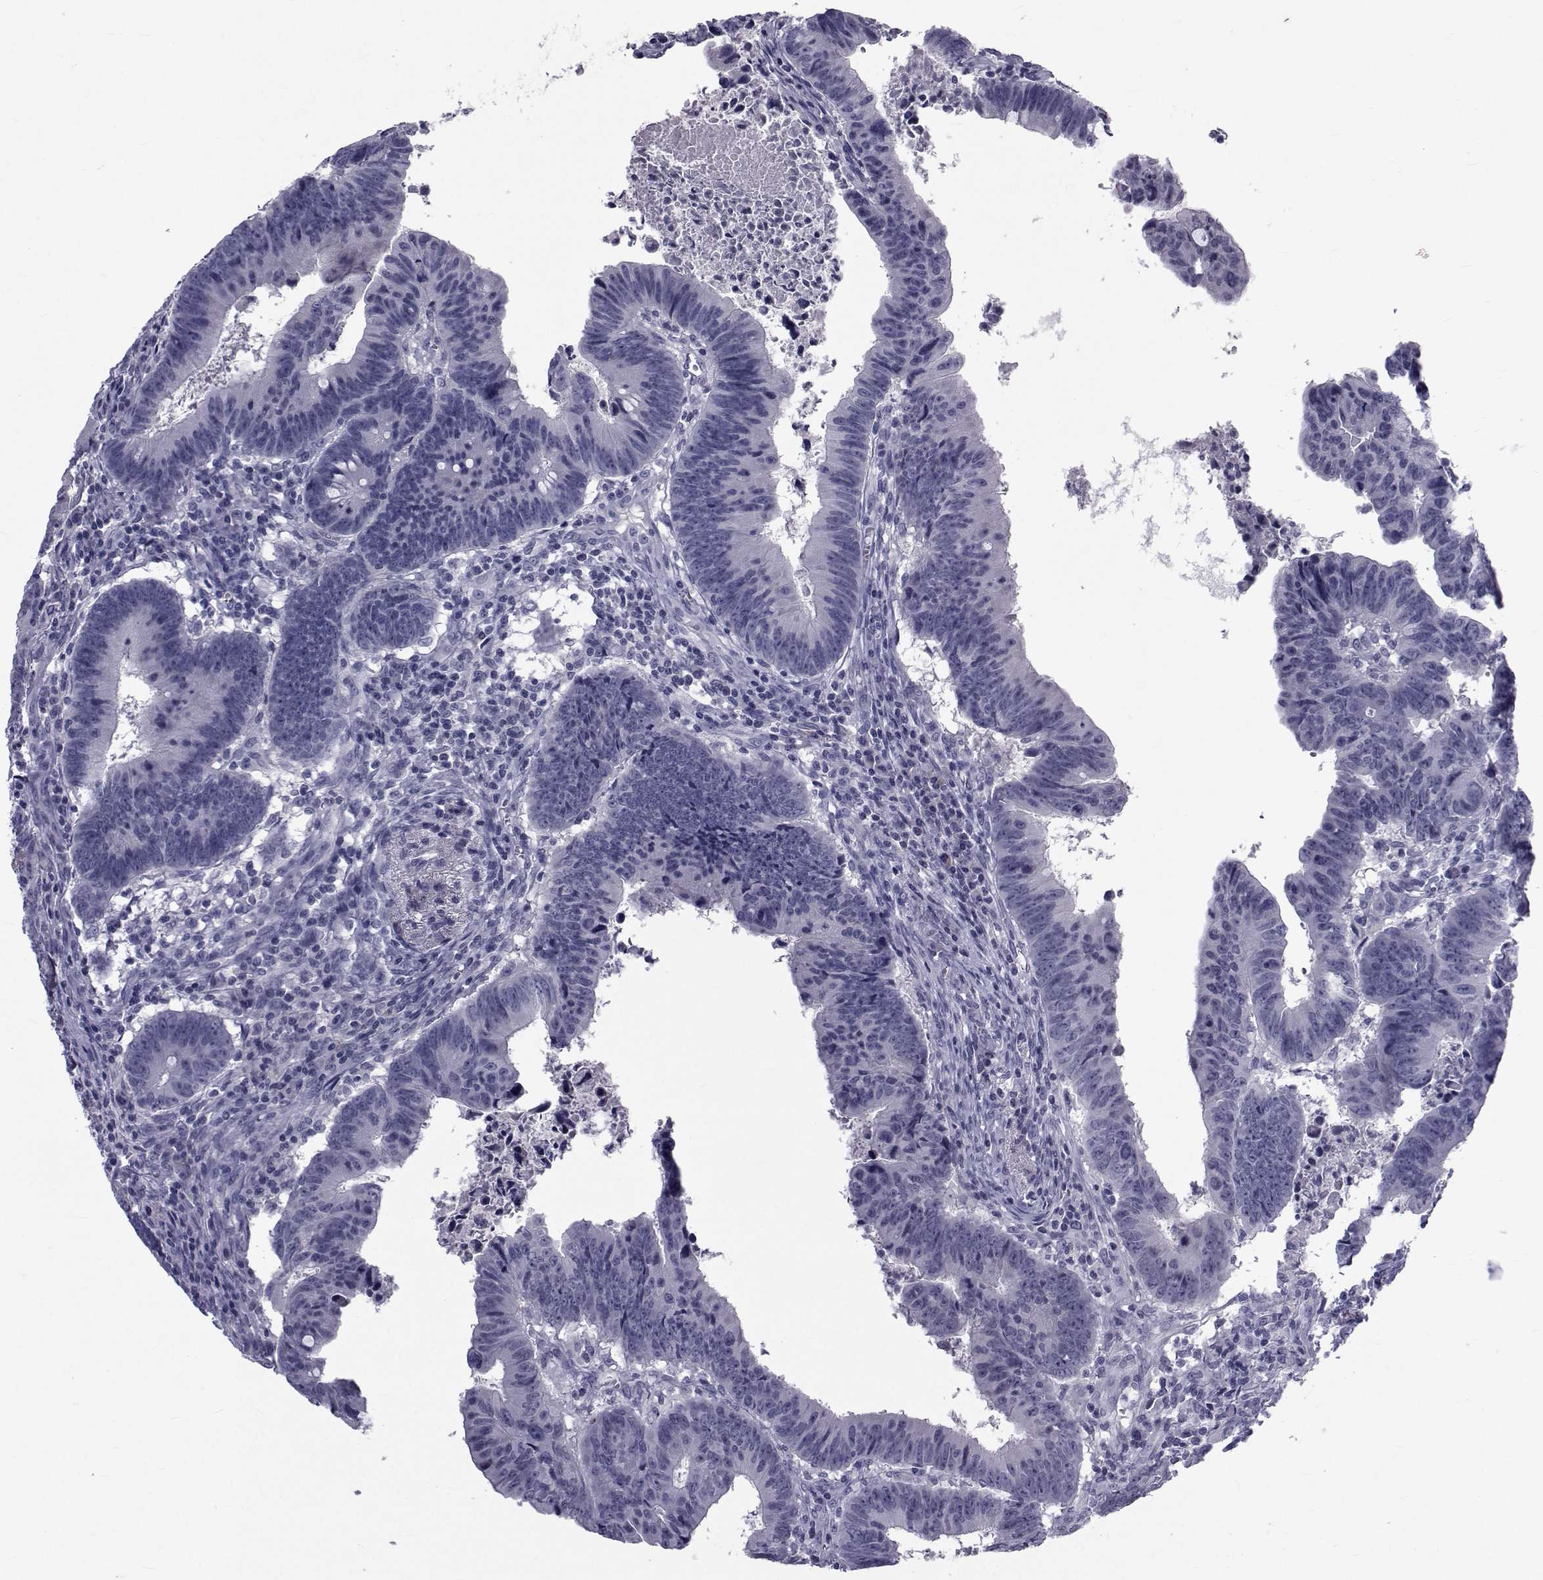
{"staining": {"intensity": "negative", "quantity": "none", "location": "none"}, "tissue": "colorectal cancer", "cell_type": "Tumor cells", "image_type": "cancer", "snomed": [{"axis": "morphology", "description": "Adenocarcinoma, NOS"}, {"axis": "topography", "description": "Colon"}], "caption": "Human colorectal adenocarcinoma stained for a protein using immunohistochemistry (IHC) displays no positivity in tumor cells.", "gene": "PAX2", "patient": {"sex": "female", "age": 87}}